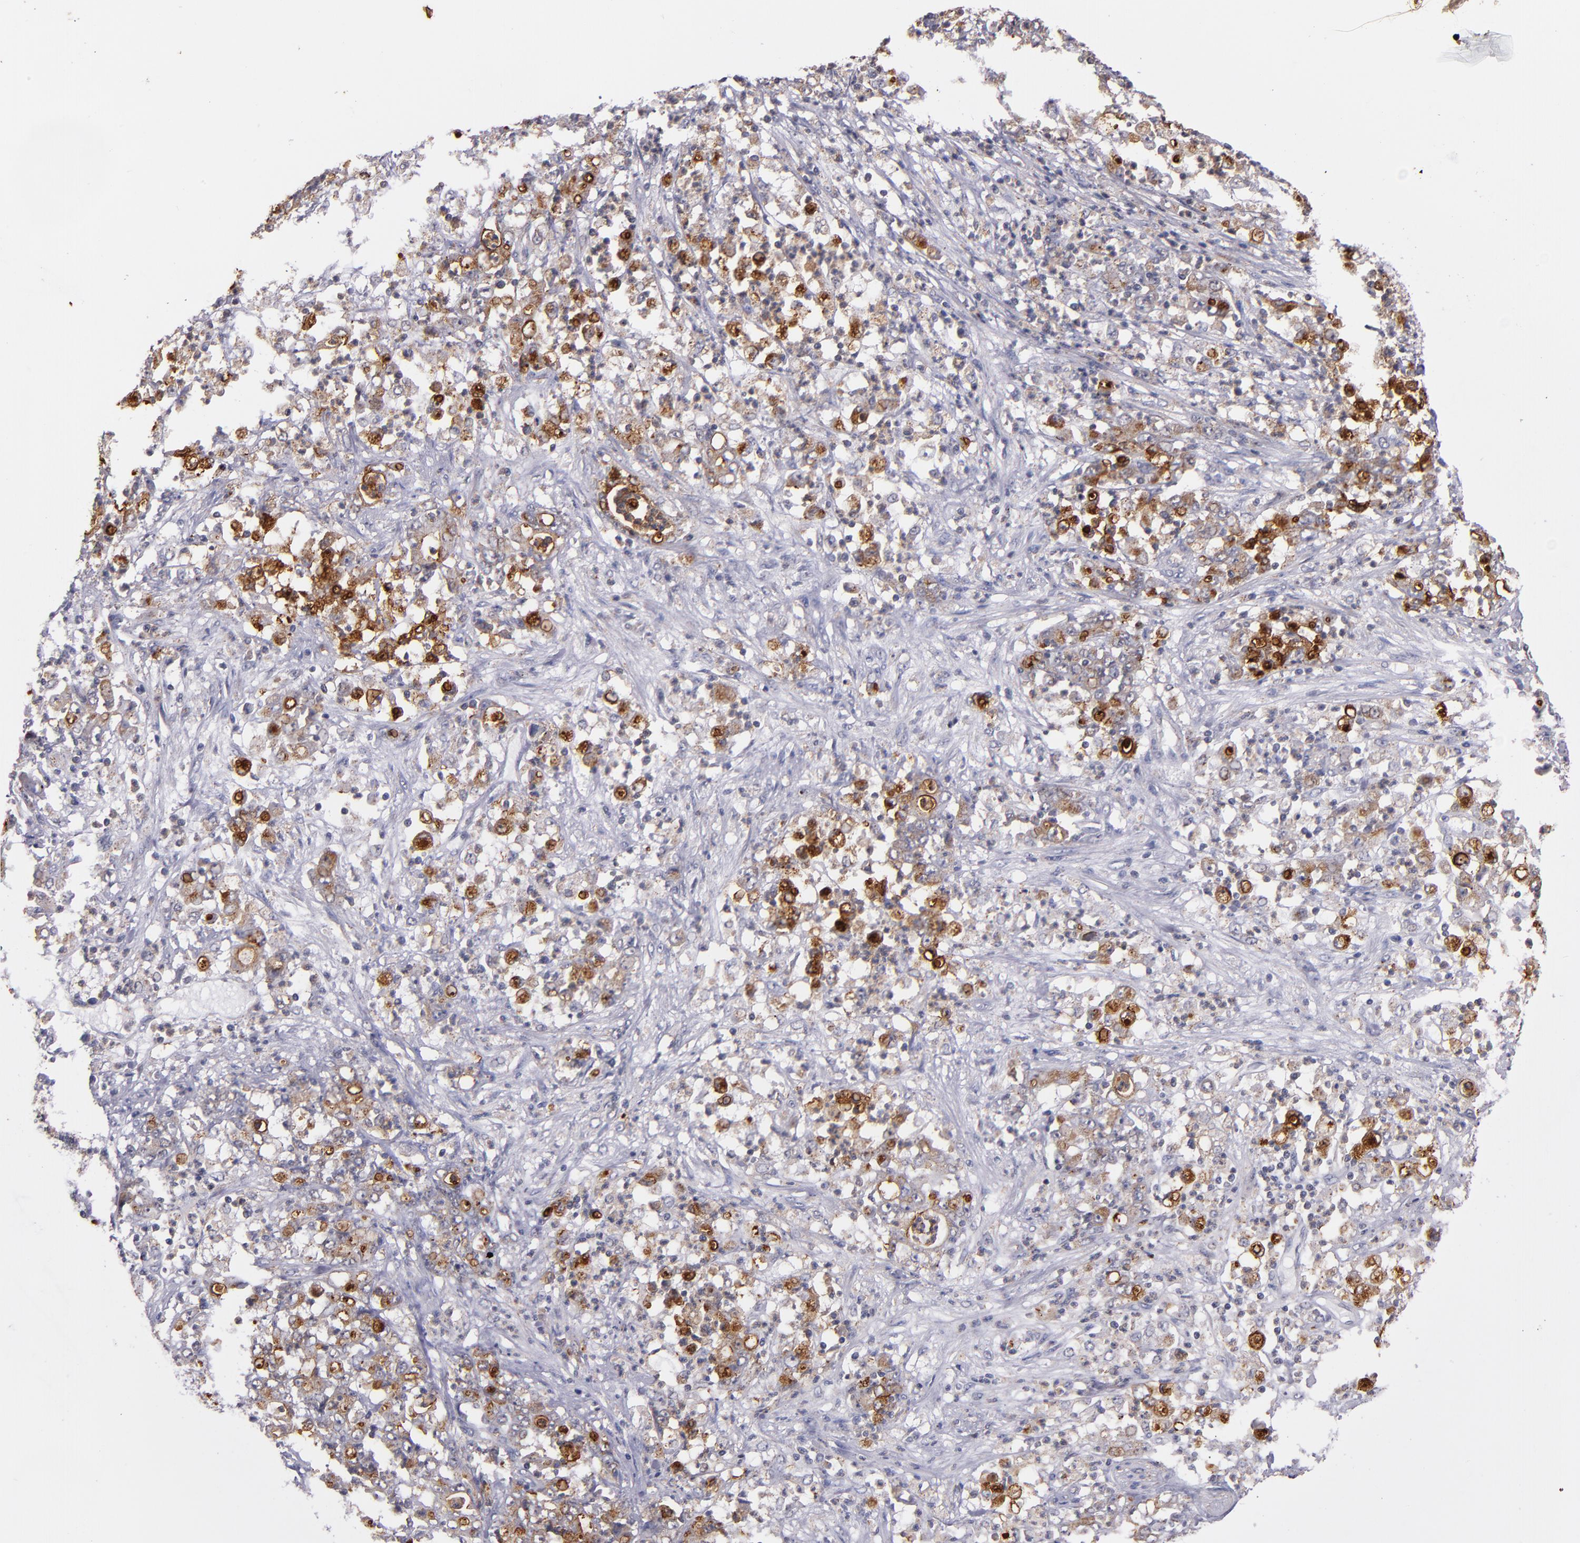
{"staining": {"intensity": "moderate", "quantity": ">75%", "location": "cytoplasmic/membranous"}, "tissue": "stomach cancer", "cell_type": "Tumor cells", "image_type": "cancer", "snomed": [{"axis": "morphology", "description": "Adenocarcinoma, NOS"}, {"axis": "topography", "description": "Stomach, lower"}], "caption": "Adenocarcinoma (stomach) tissue displays moderate cytoplasmic/membranous staining in about >75% of tumor cells, visualized by immunohistochemistry. (DAB = brown stain, brightfield microscopy at high magnification).", "gene": "SYP", "patient": {"sex": "female", "age": 71}}